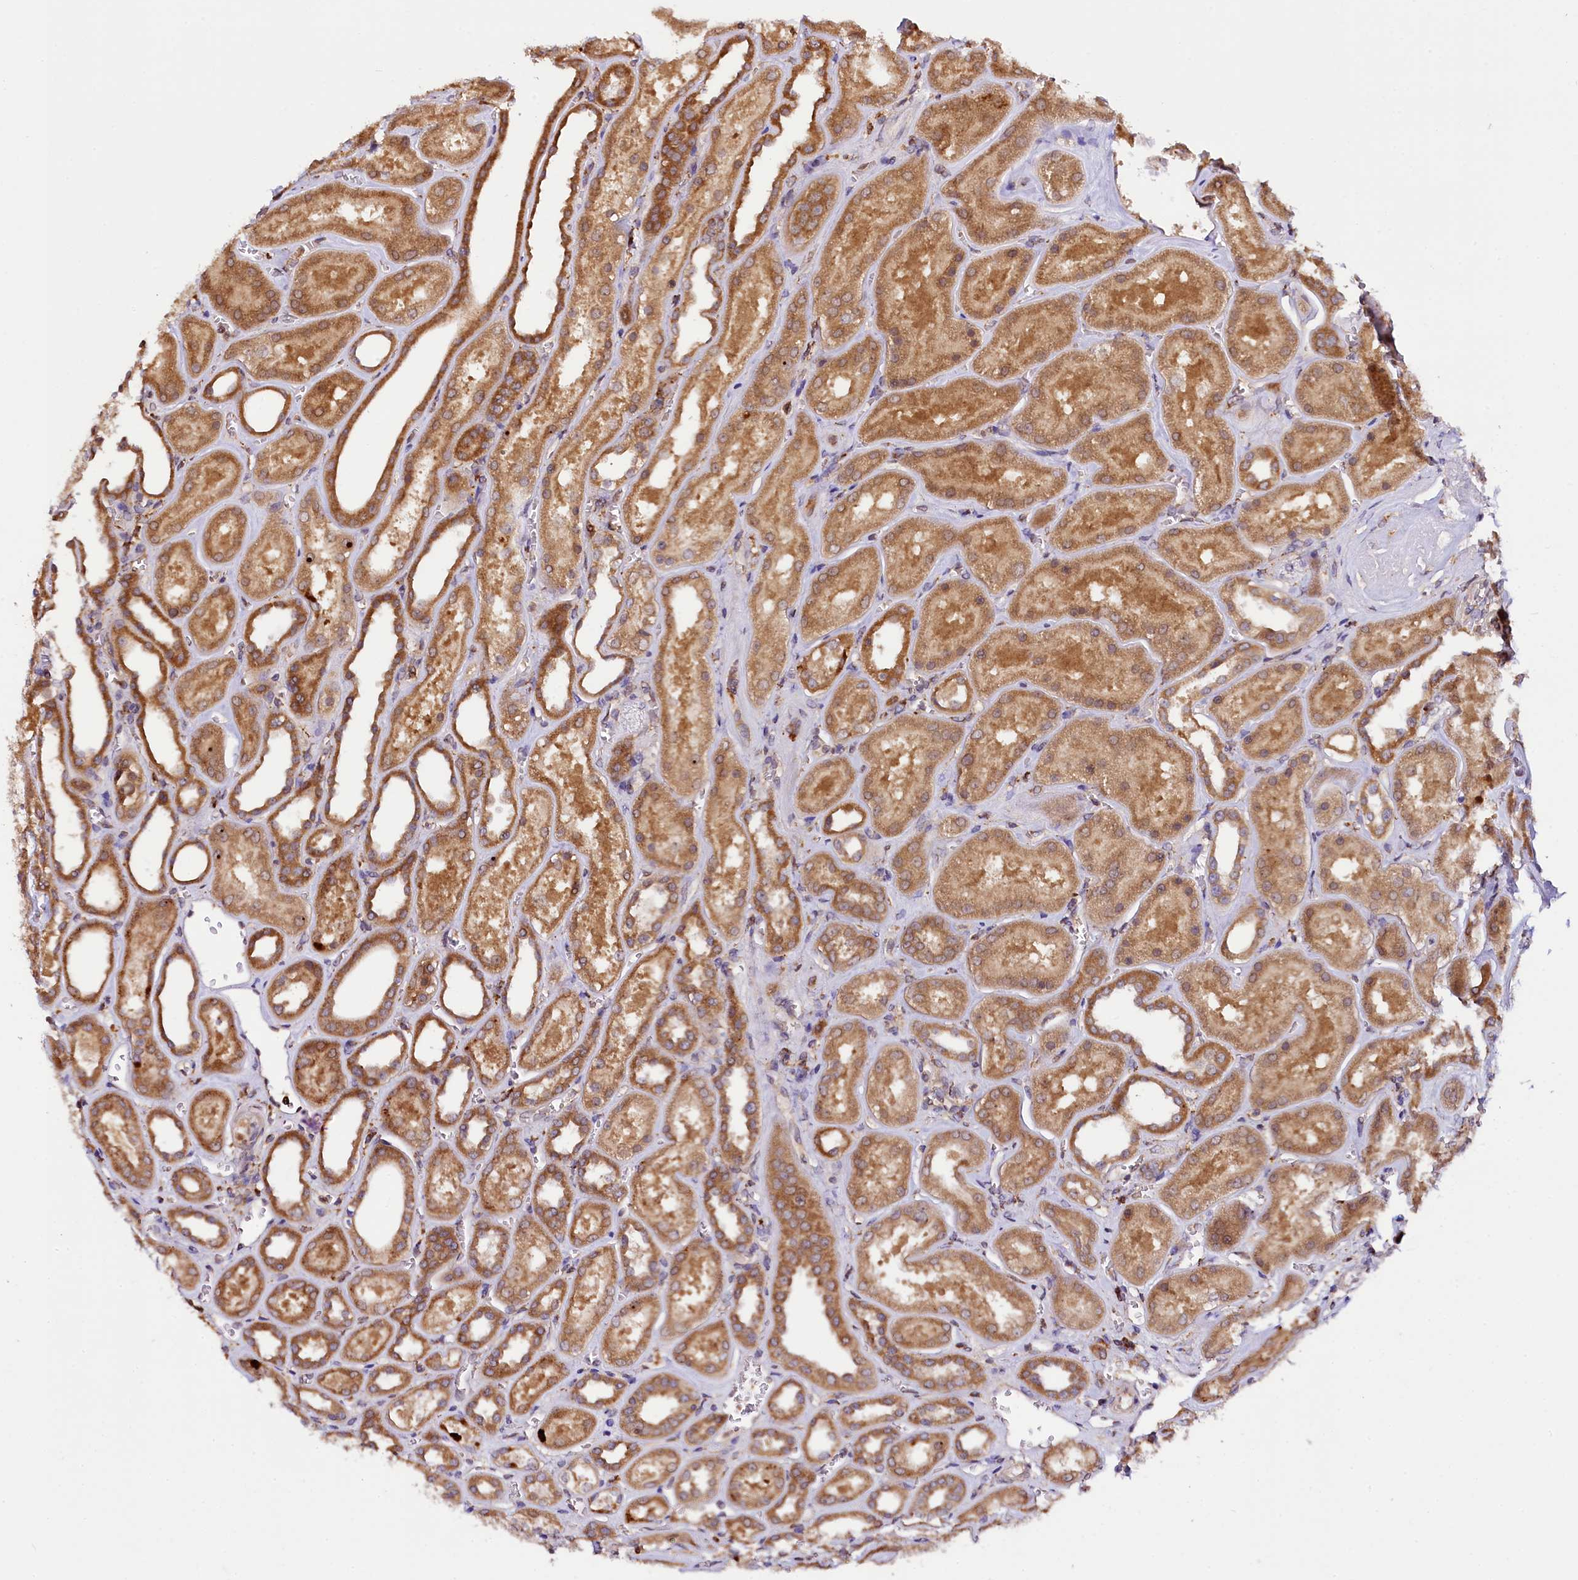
{"staining": {"intensity": "moderate", "quantity": "<25%", "location": "cytoplasmic/membranous,nuclear"}, "tissue": "kidney", "cell_type": "Cells in glomeruli", "image_type": "normal", "snomed": [{"axis": "morphology", "description": "Normal tissue, NOS"}, {"axis": "morphology", "description": "Adenocarcinoma, NOS"}, {"axis": "topography", "description": "Kidney"}], "caption": "A high-resolution histopathology image shows immunohistochemistry (IHC) staining of benign kidney, which displays moderate cytoplasmic/membranous,nuclear positivity in about <25% of cells in glomeruli.", "gene": "UFM1", "patient": {"sex": "female", "age": 68}}